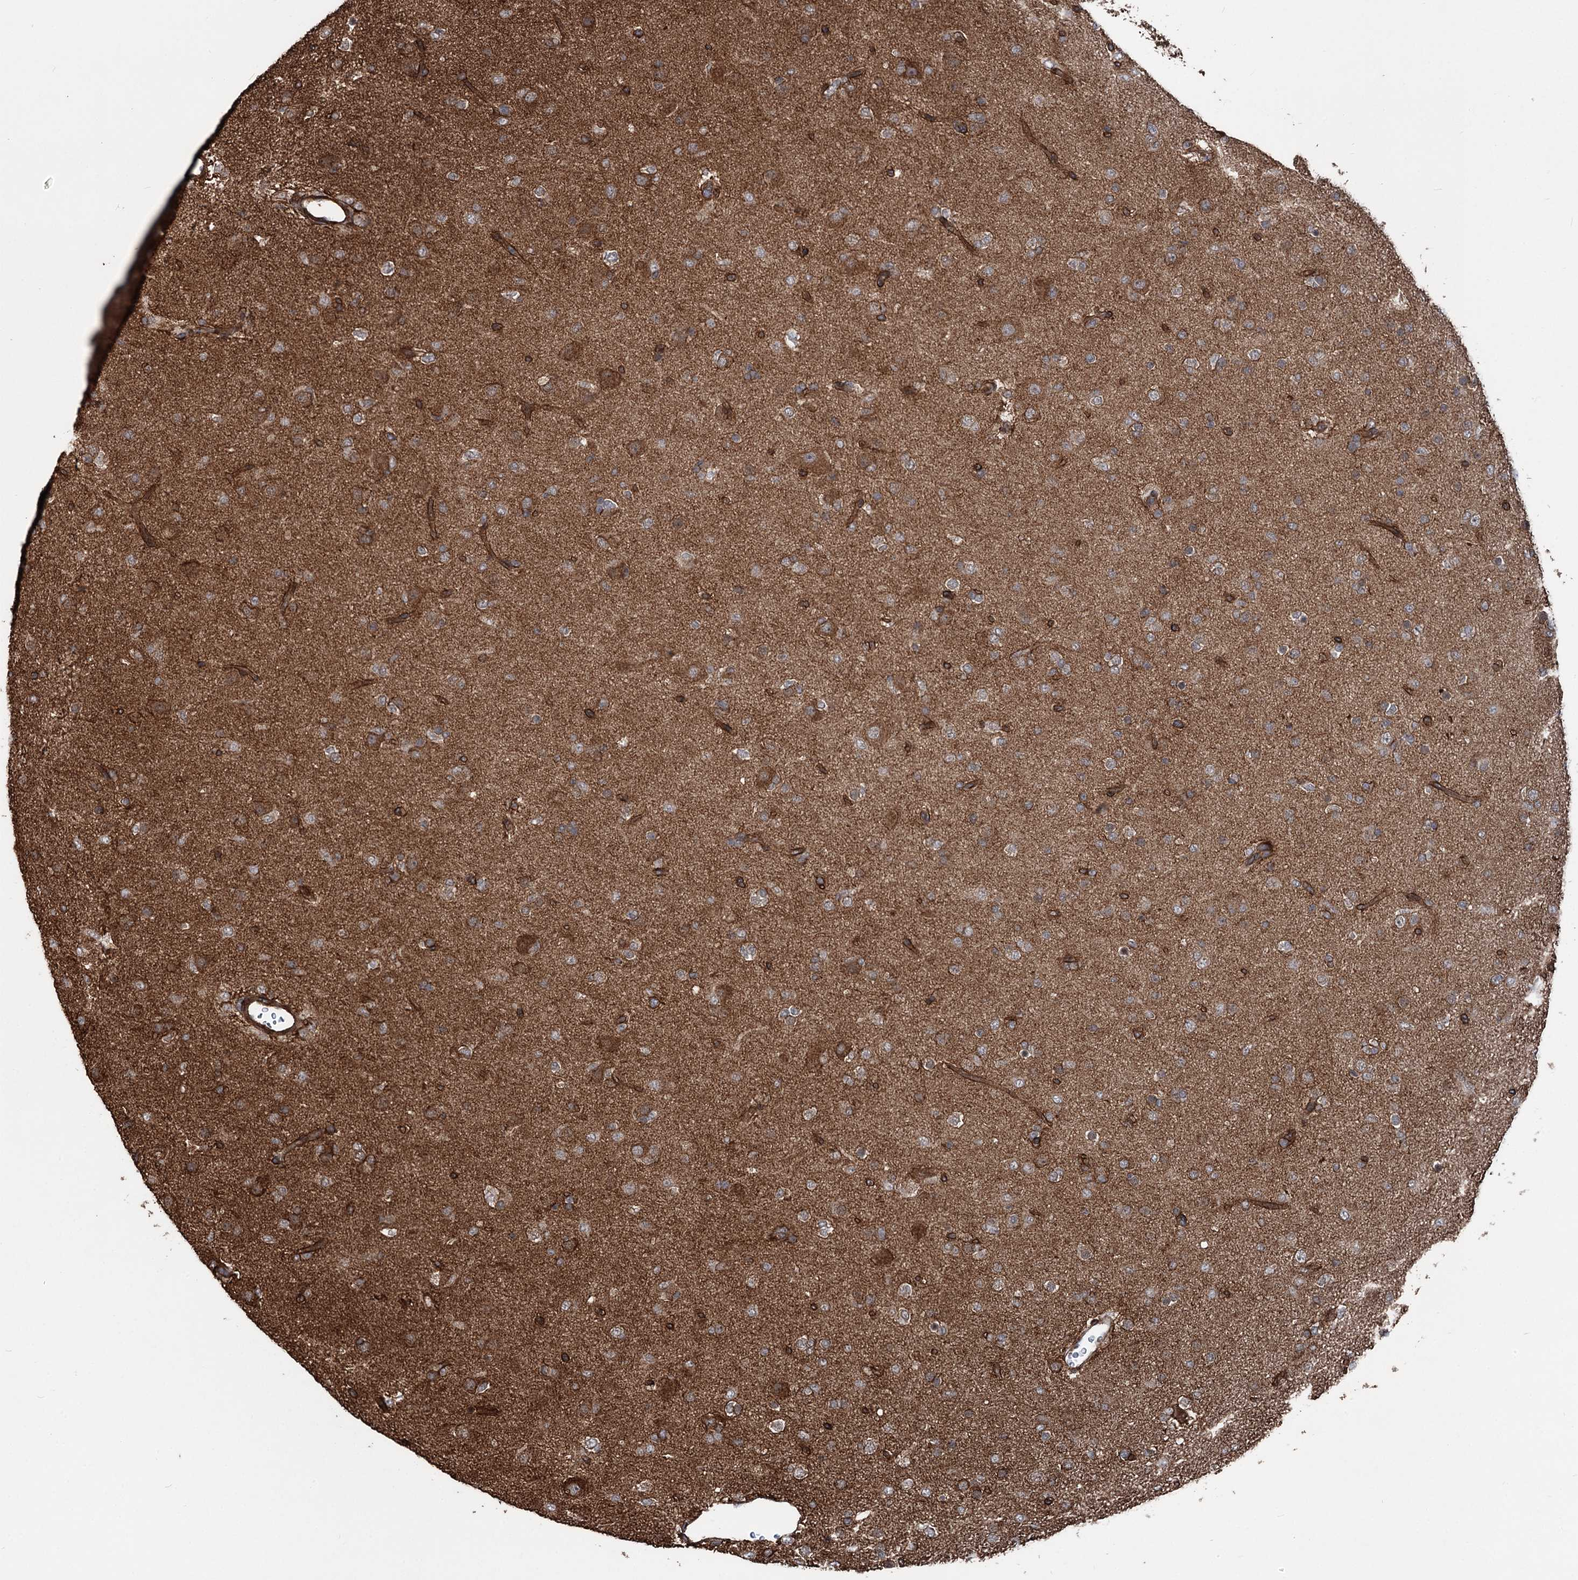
{"staining": {"intensity": "moderate", "quantity": ">75%", "location": "cytoplasmic/membranous"}, "tissue": "glioma", "cell_type": "Tumor cells", "image_type": "cancer", "snomed": [{"axis": "morphology", "description": "Glioma, malignant, Low grade"}, {"axis": "topography", "description": "Brain"}], "caption": "This is an image of immunohistochemistry staining of malignant low-grade glioma, which shows moderate staining in the cytoplasmic/membranous of tumor cells.", "gene": "ITFG2", "patient": {"sex": "male", "age": 65}}